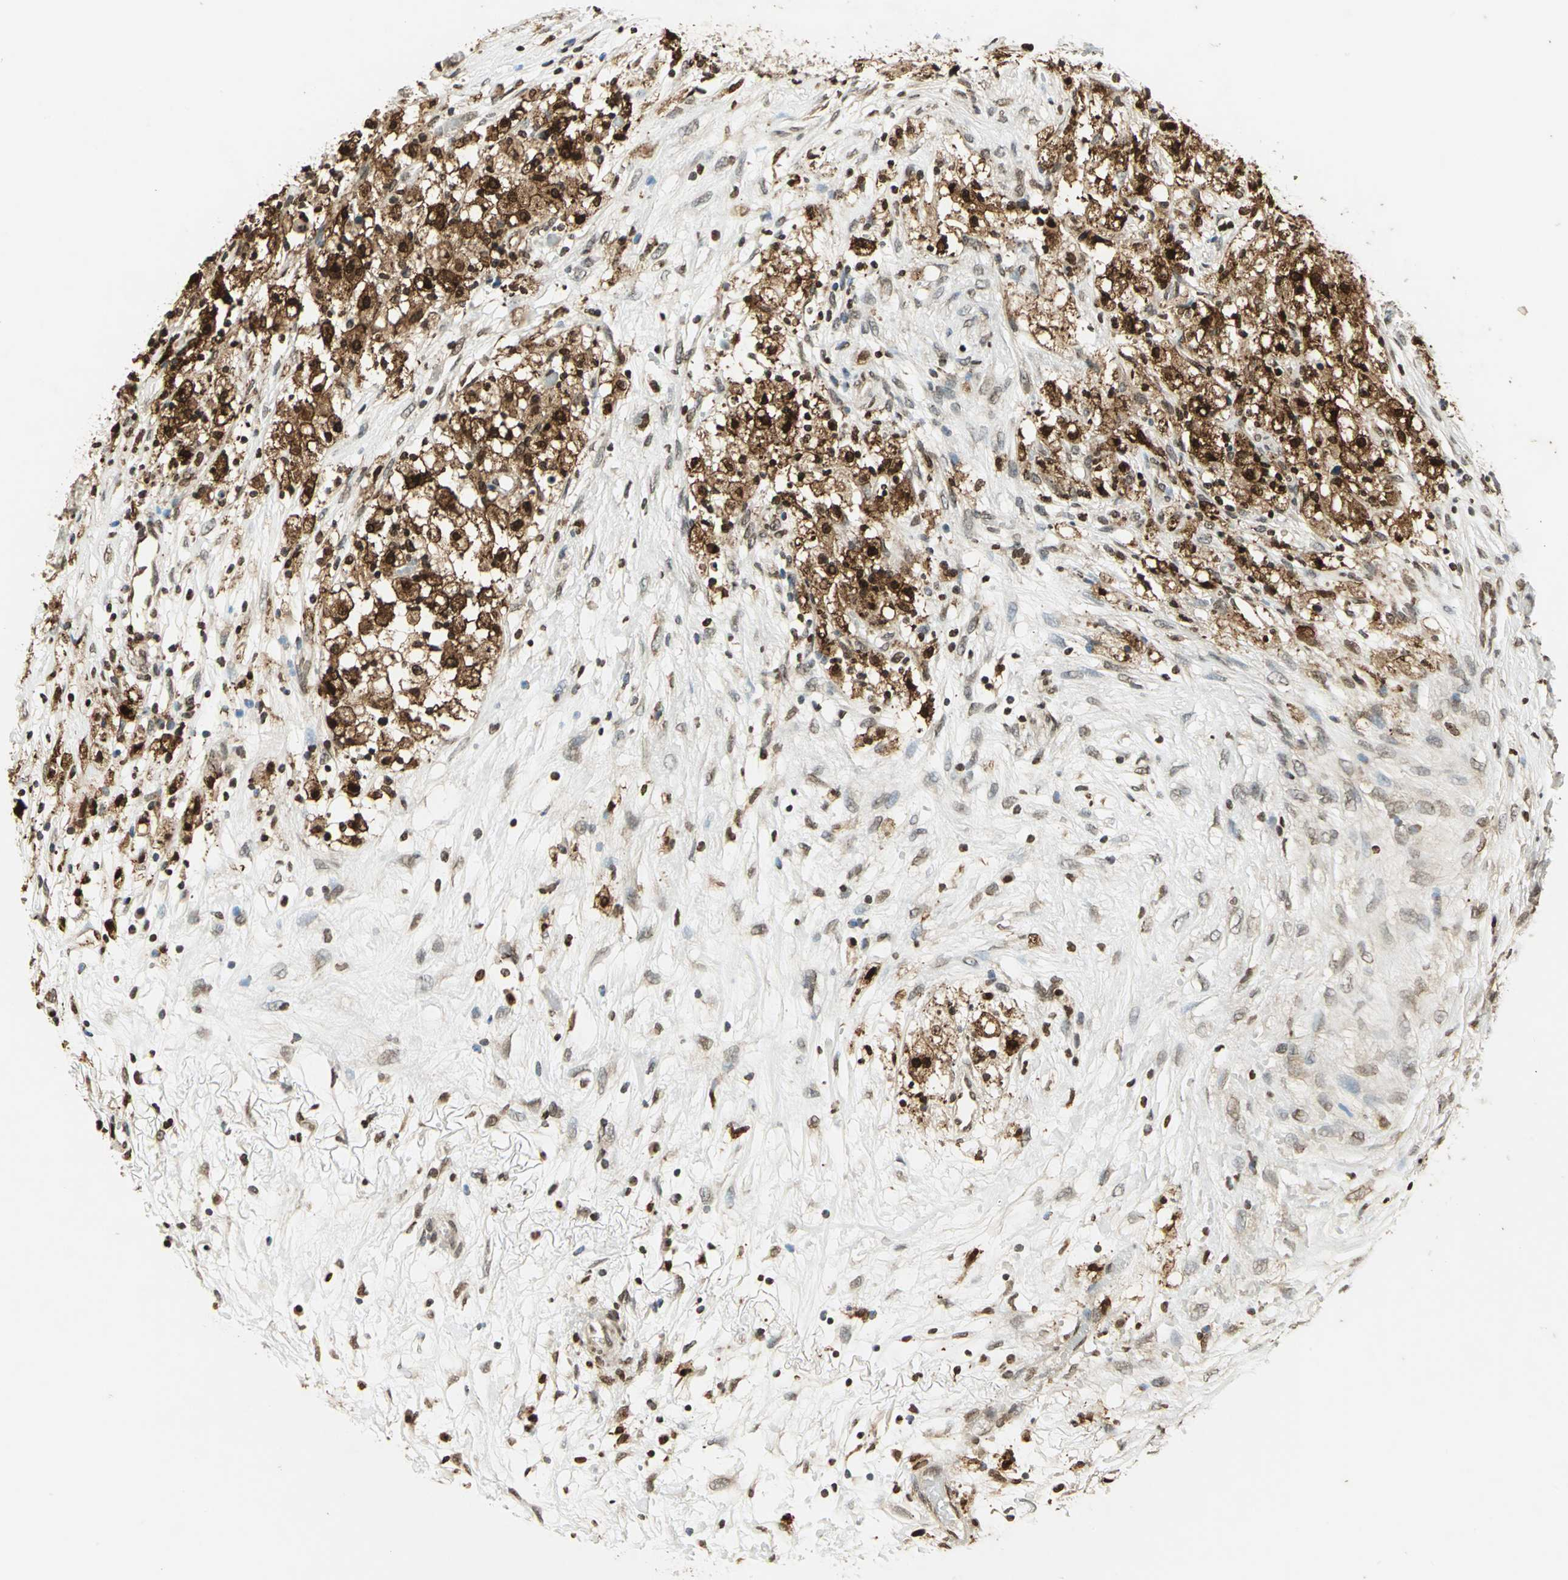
{"staining": {"intensity": "strong", "quantity": "25%-75%", "location": "cytoplasmic/membranous,nuclear"}, "tissue": "ovarian cancer", "cell_type": "Tumor cells", "image_type": "cancer", "snomed": [{"axis": "morphology", "description": "Carcinoma, endometroid"}, {"axis": "topography", "description": "Ovary"}], "caption": "Ovarian cancer (endometroid carcinoma) stained for a protein shows strong cytoplasmic/membranous and nuclear positivity in tumor cells.", "gene": "LGALS3", "patient": {"sex": "female", "age": 42}}